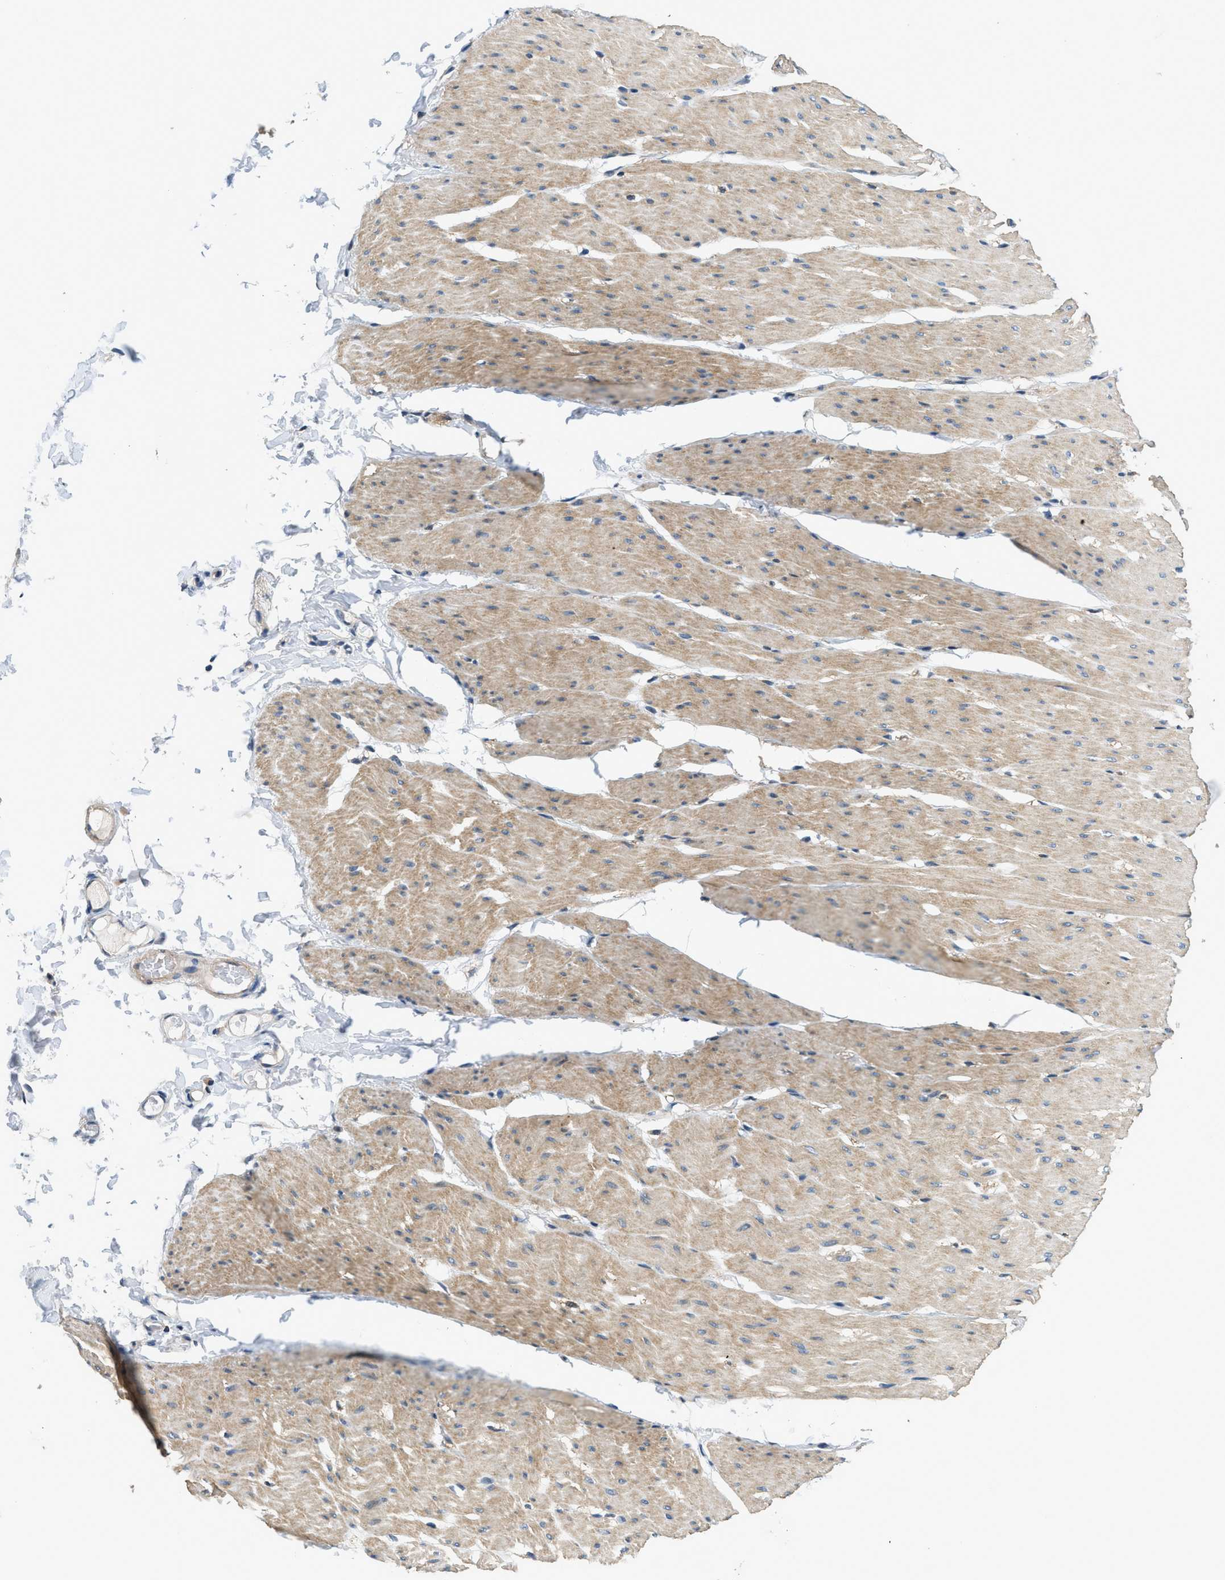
{"staining": {"intensity": "weak", "quantity": ">75%", "location": "cytoplasmic/membranous"}, "tissue": "smooth muscle", "cell_type": "Smooth muscle cells", "image_type": "normal", "snomed": [{"axis": "morphology", "description": "Normal tissue, NOS"}, {"axis": "topography", "description": "Smooth muscle"}, {"axis": "topography", "description": "Colon"}], "caption": "Protein analysis of normal smooth muscle displays weak cytoplasmic/membranous positivity in about >75% of smooth muscle cells. The protein of interest is stained brown, and the nuclei are stained in blue (DAB (3,3'-diaminobenzidine) IHC with brightfield microscopy, high magnification).", "gene": "SSH2", "patient": {"sex": "male", "age": 67}}